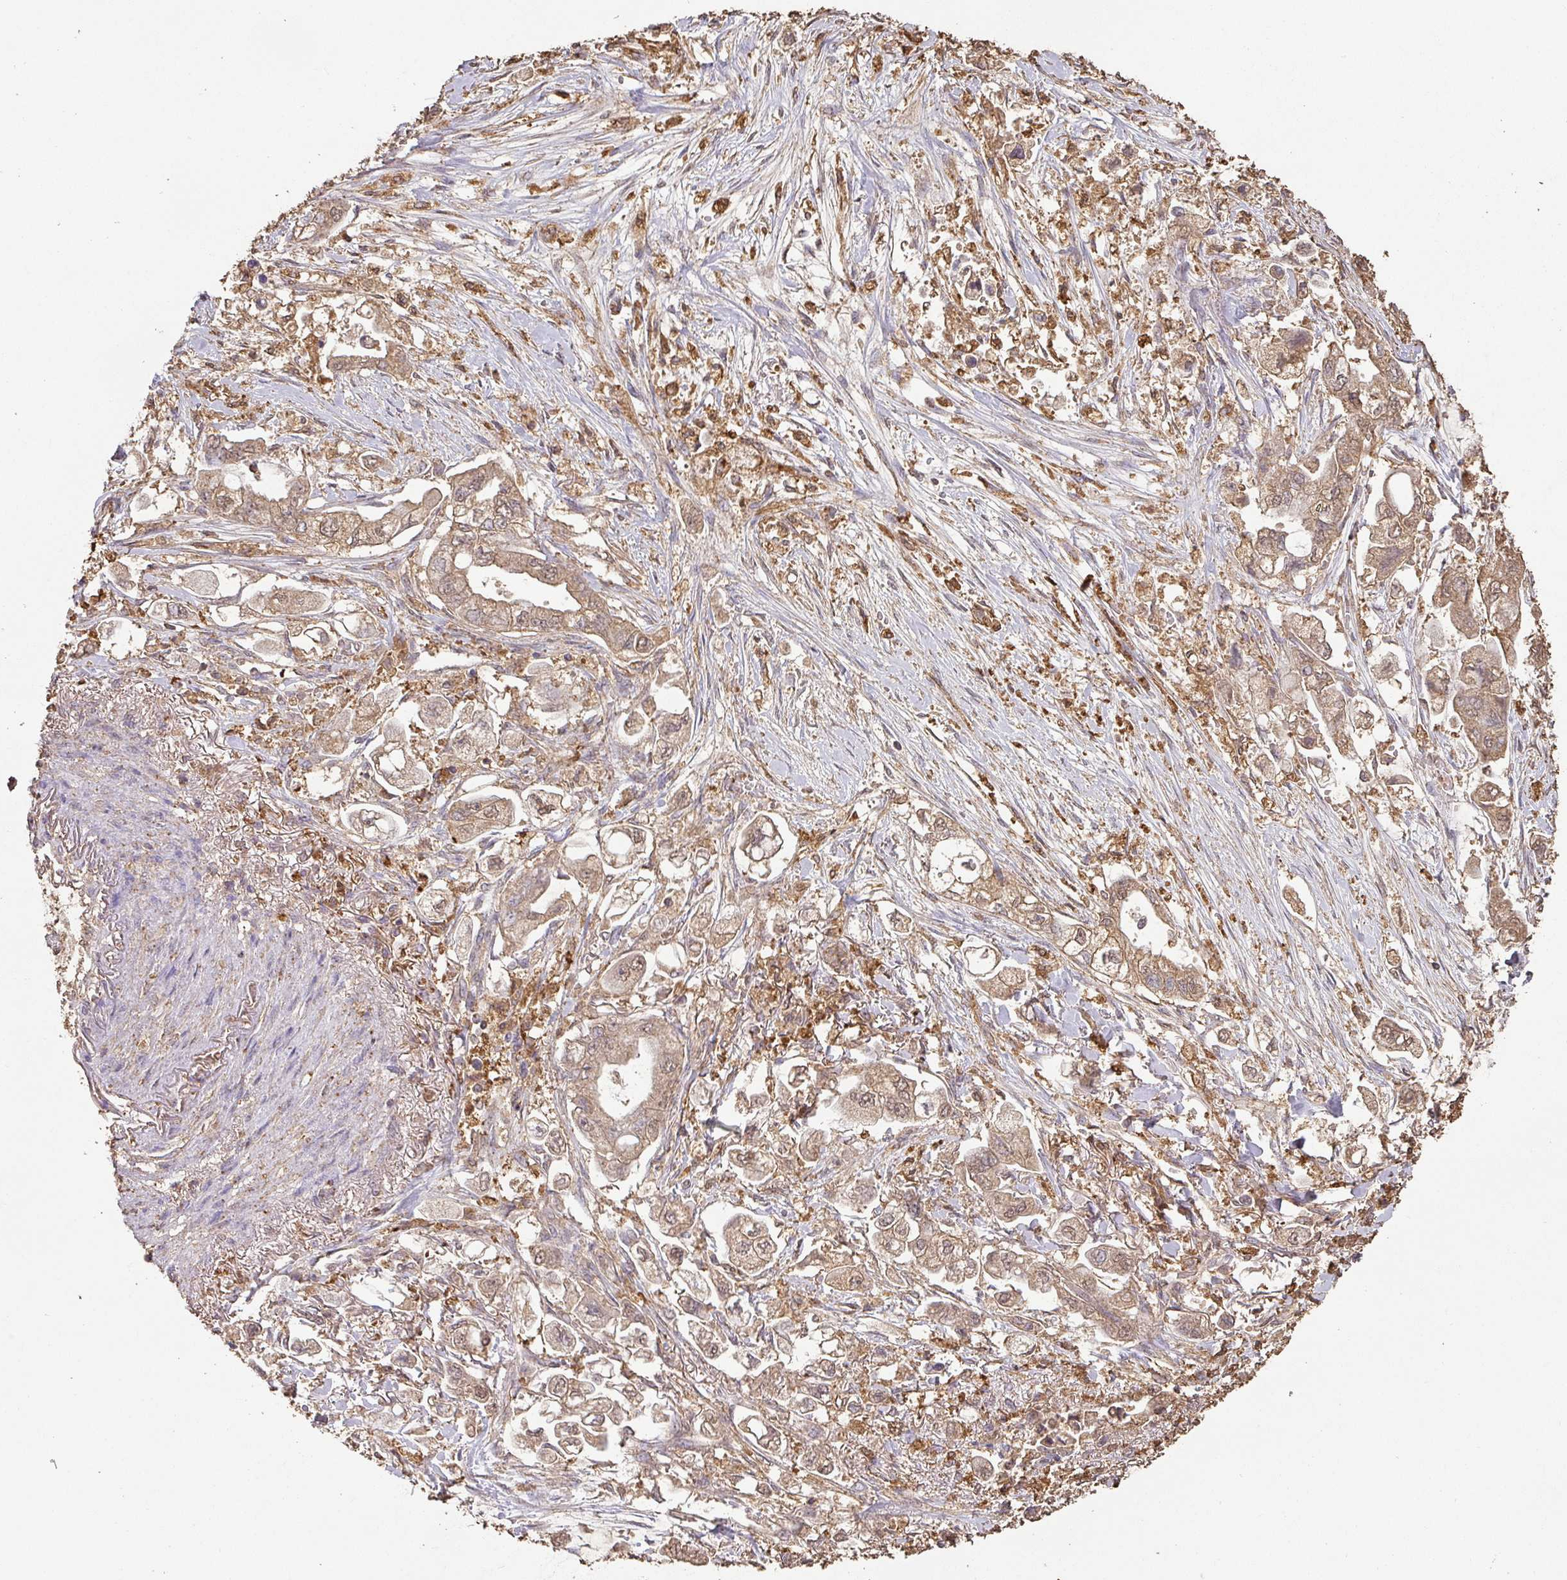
{"staining": {"intensity": "moderate", "quantity": ">75%", "location": "cytoplasmic/membranous"}, "tissue": "stomach cancer", "cell_type": "Tumor cells", "image_type": "cancer", "snomed": [{"axis": "morphology", "description": "Adenocarcinoma, NOS"}, {"axis": "topography", "description": "Stomach"}], "caption": "Immunohistochemical staining of stomach adenocarcinoma exhibits medium levels of moderate cytoplasmic/membranous expression in about >75% of tumor cells.", "gene": "ATAT1", "patient": {"sex": "male", "age": 62}}